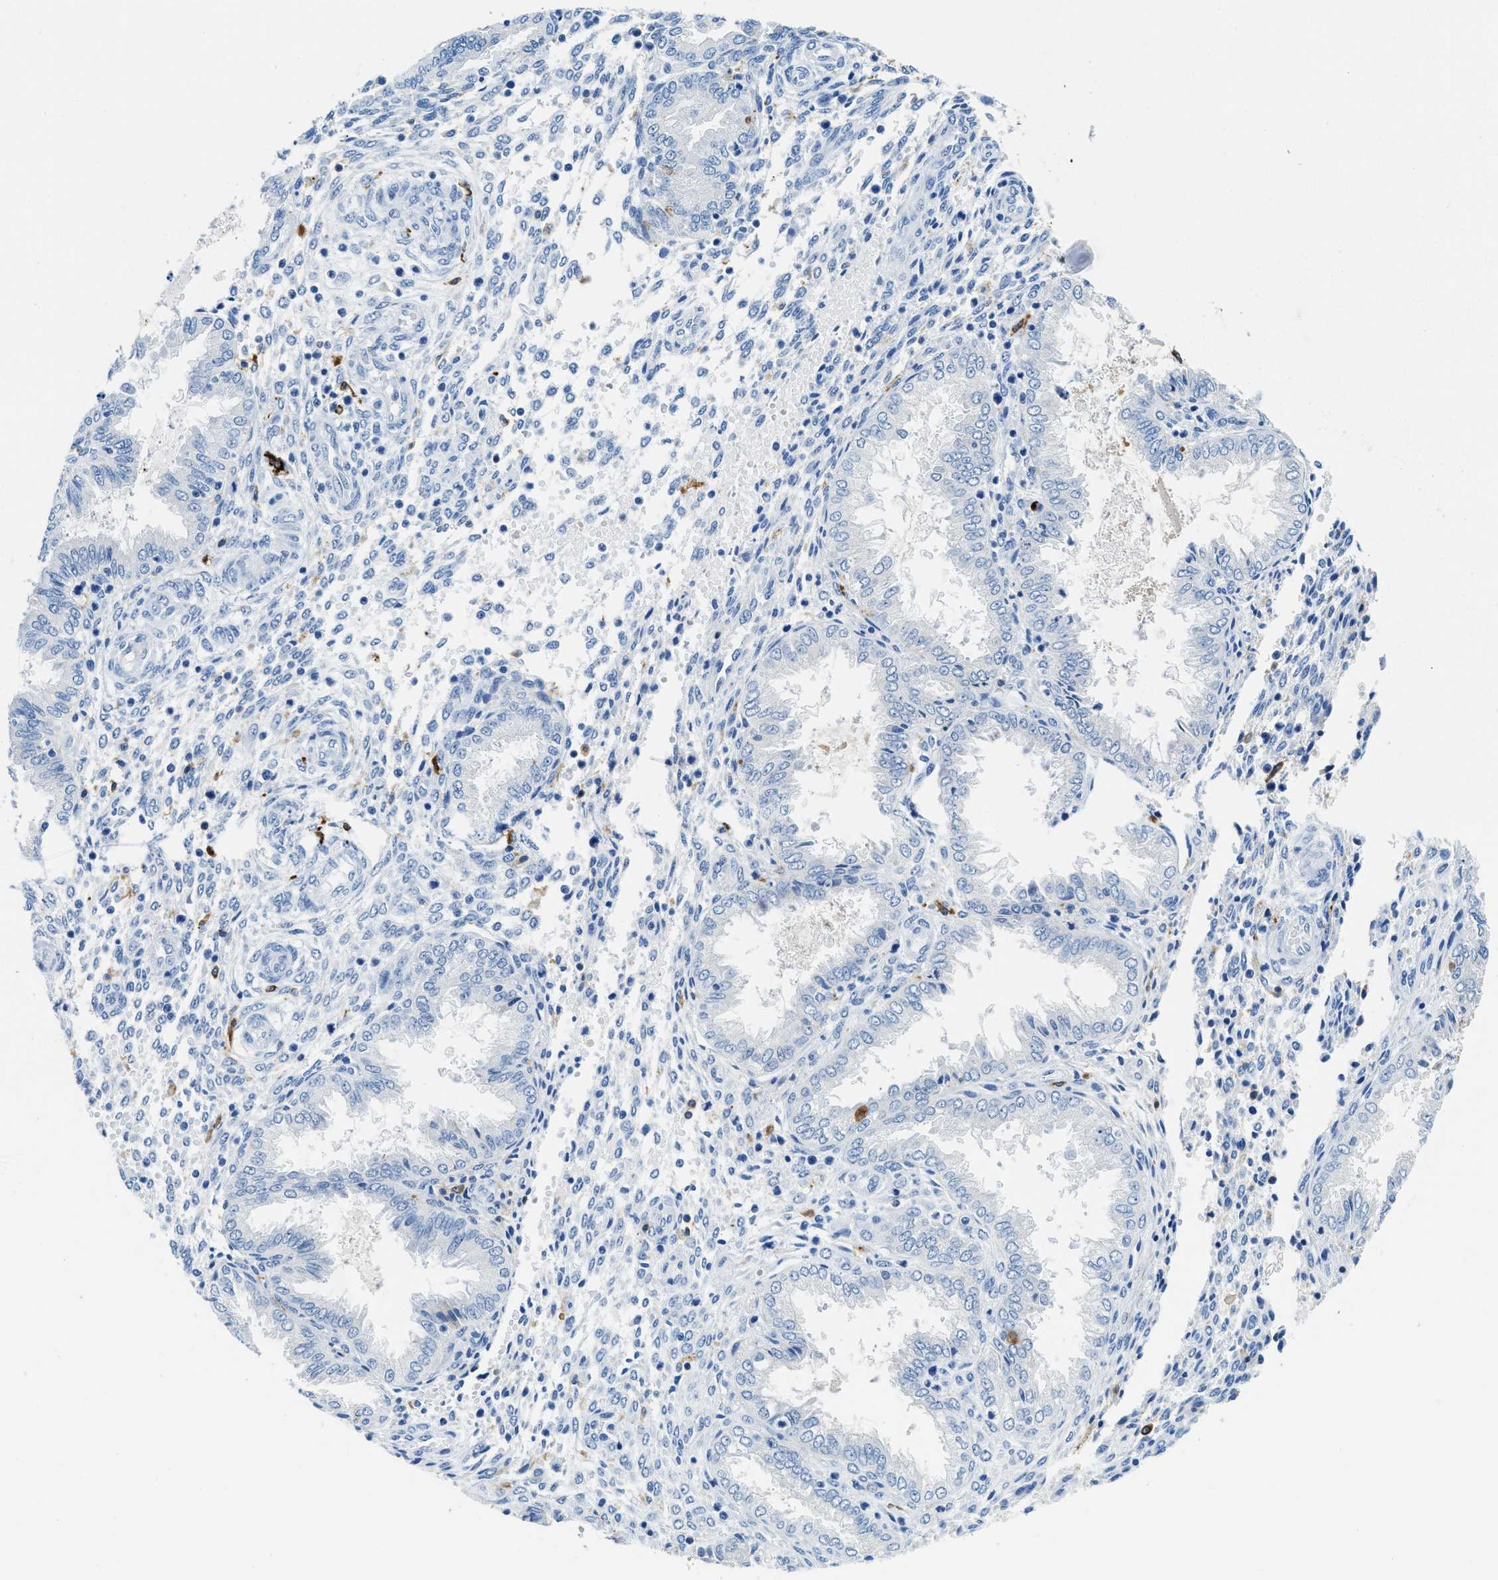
{"staining": {"intensity": "negative", "quantity": "none", "location": "none"}, "tissue": "endometrium", "cell_type": "Cells in endometrial stroma", "image_type": "normal", "snomed": [{"axis": "morphology", "description": "Normal tissue, NOS"}, {"axis": "topography", "description": "Endometrium"}], "caption": "Immunohistochemical staining of unremarkable endometrium demonstrates no significant positivity in cells in endometrial stroma. The staining was performed using DAB (3,3'-diaminobenzidine) to visualize the protein expression in brown, while the nuclei were stained in blue with hematoxylin (Magnification: 20x).", "gene": "CD226", "patient": {"sex": "female", "age": 33}}